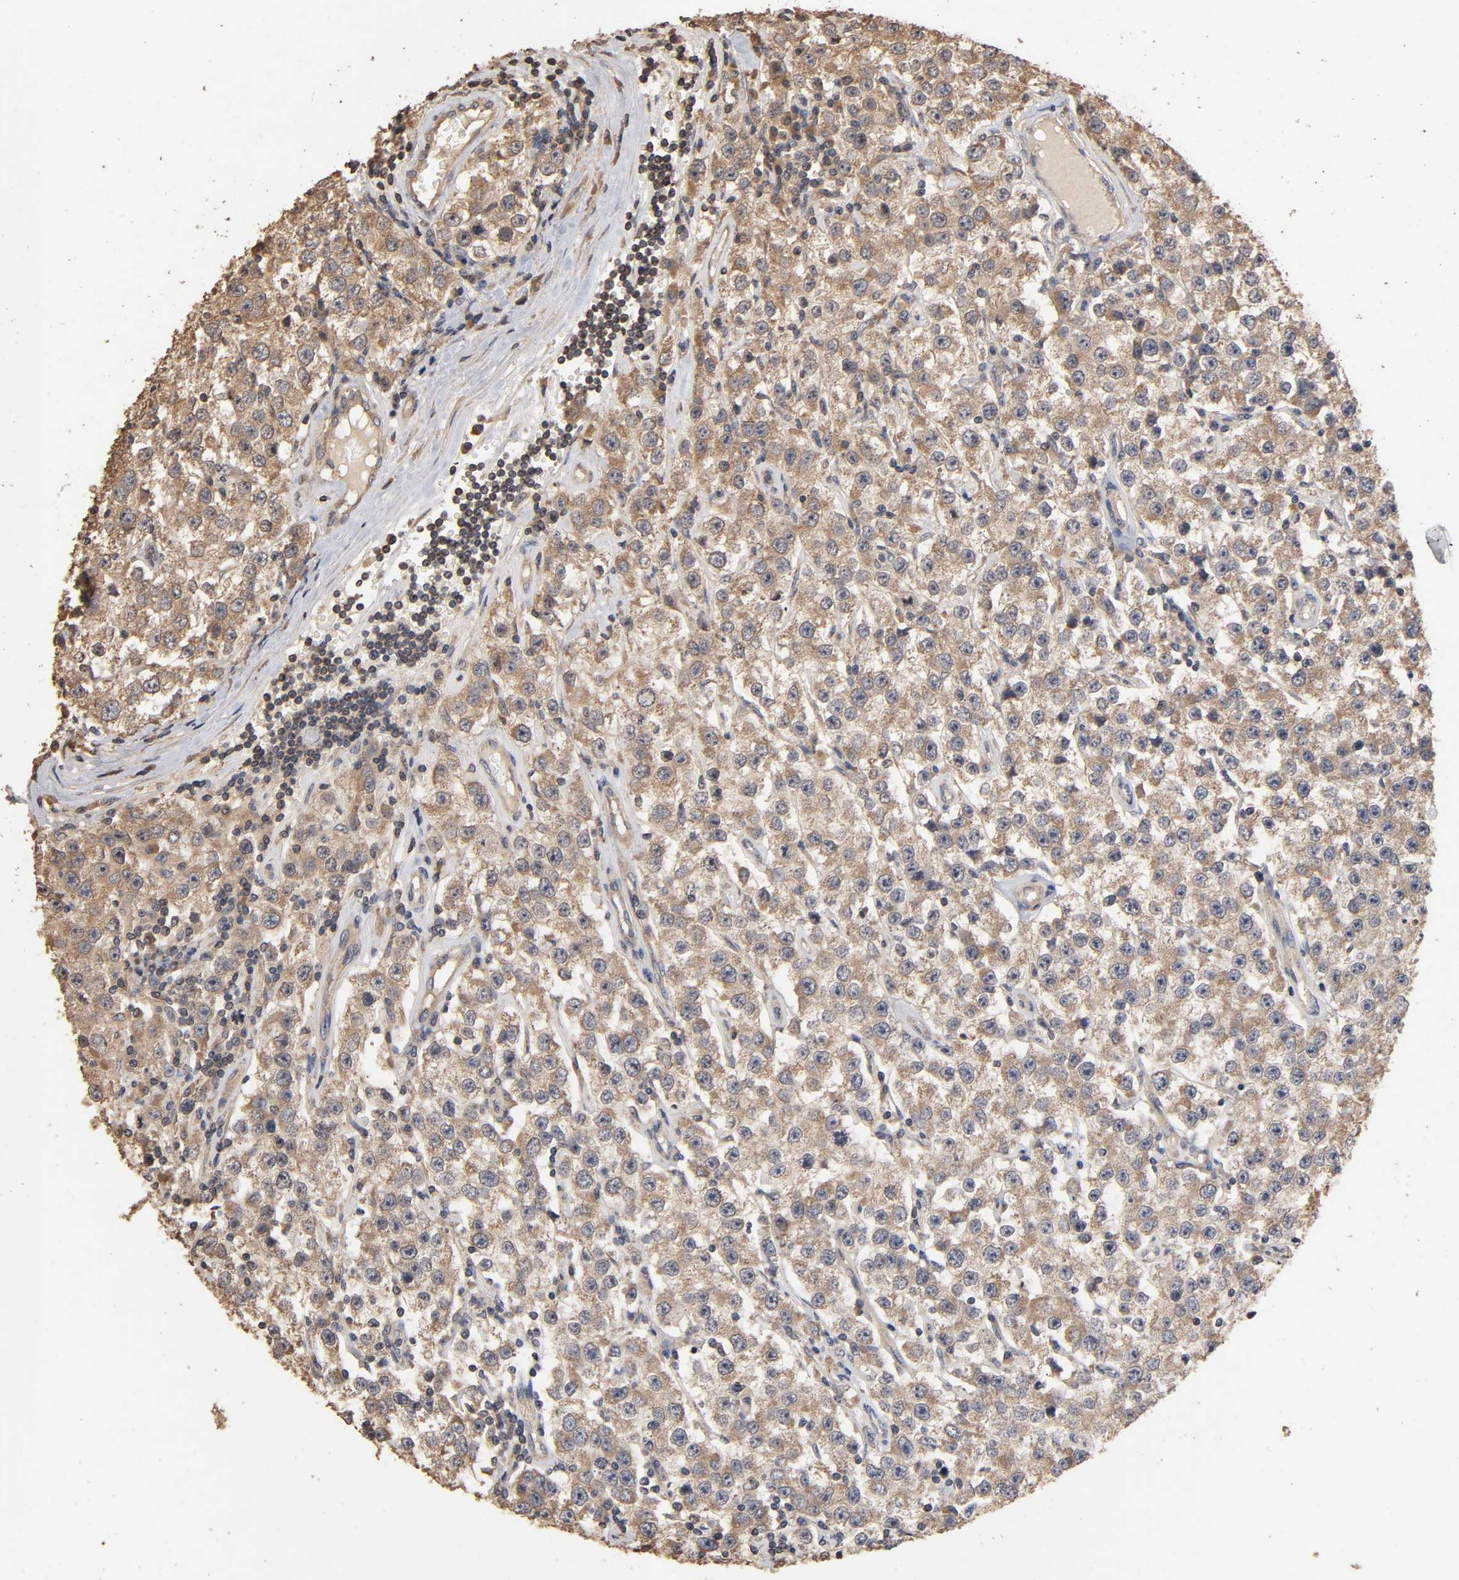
{"staining": {"intensity": "moderate", "quantity": ">75%", "location": "cytoplasmic/membranous"}, "tissue": "testis cancer", "cell_type": "Tumor cells", "image_type": "cancer", "snomed": [{"axis": "morphology", "description": "Seminoma, NOS"}, {"axis": "topography", "description": "Testis"}], "caption": "IHC photomicrograph of neoplastic tissue: human seminoma (testis) stained using immunohistochemistry reveals medium levels of moderate protein expression localized specifically in the cytoplasmic/membranous of tumor cells, appearing as a cytoplasmic/membranous brown color.", "gene": "ARHGEF7", "patient": {"sex": "male", "age": 52}}